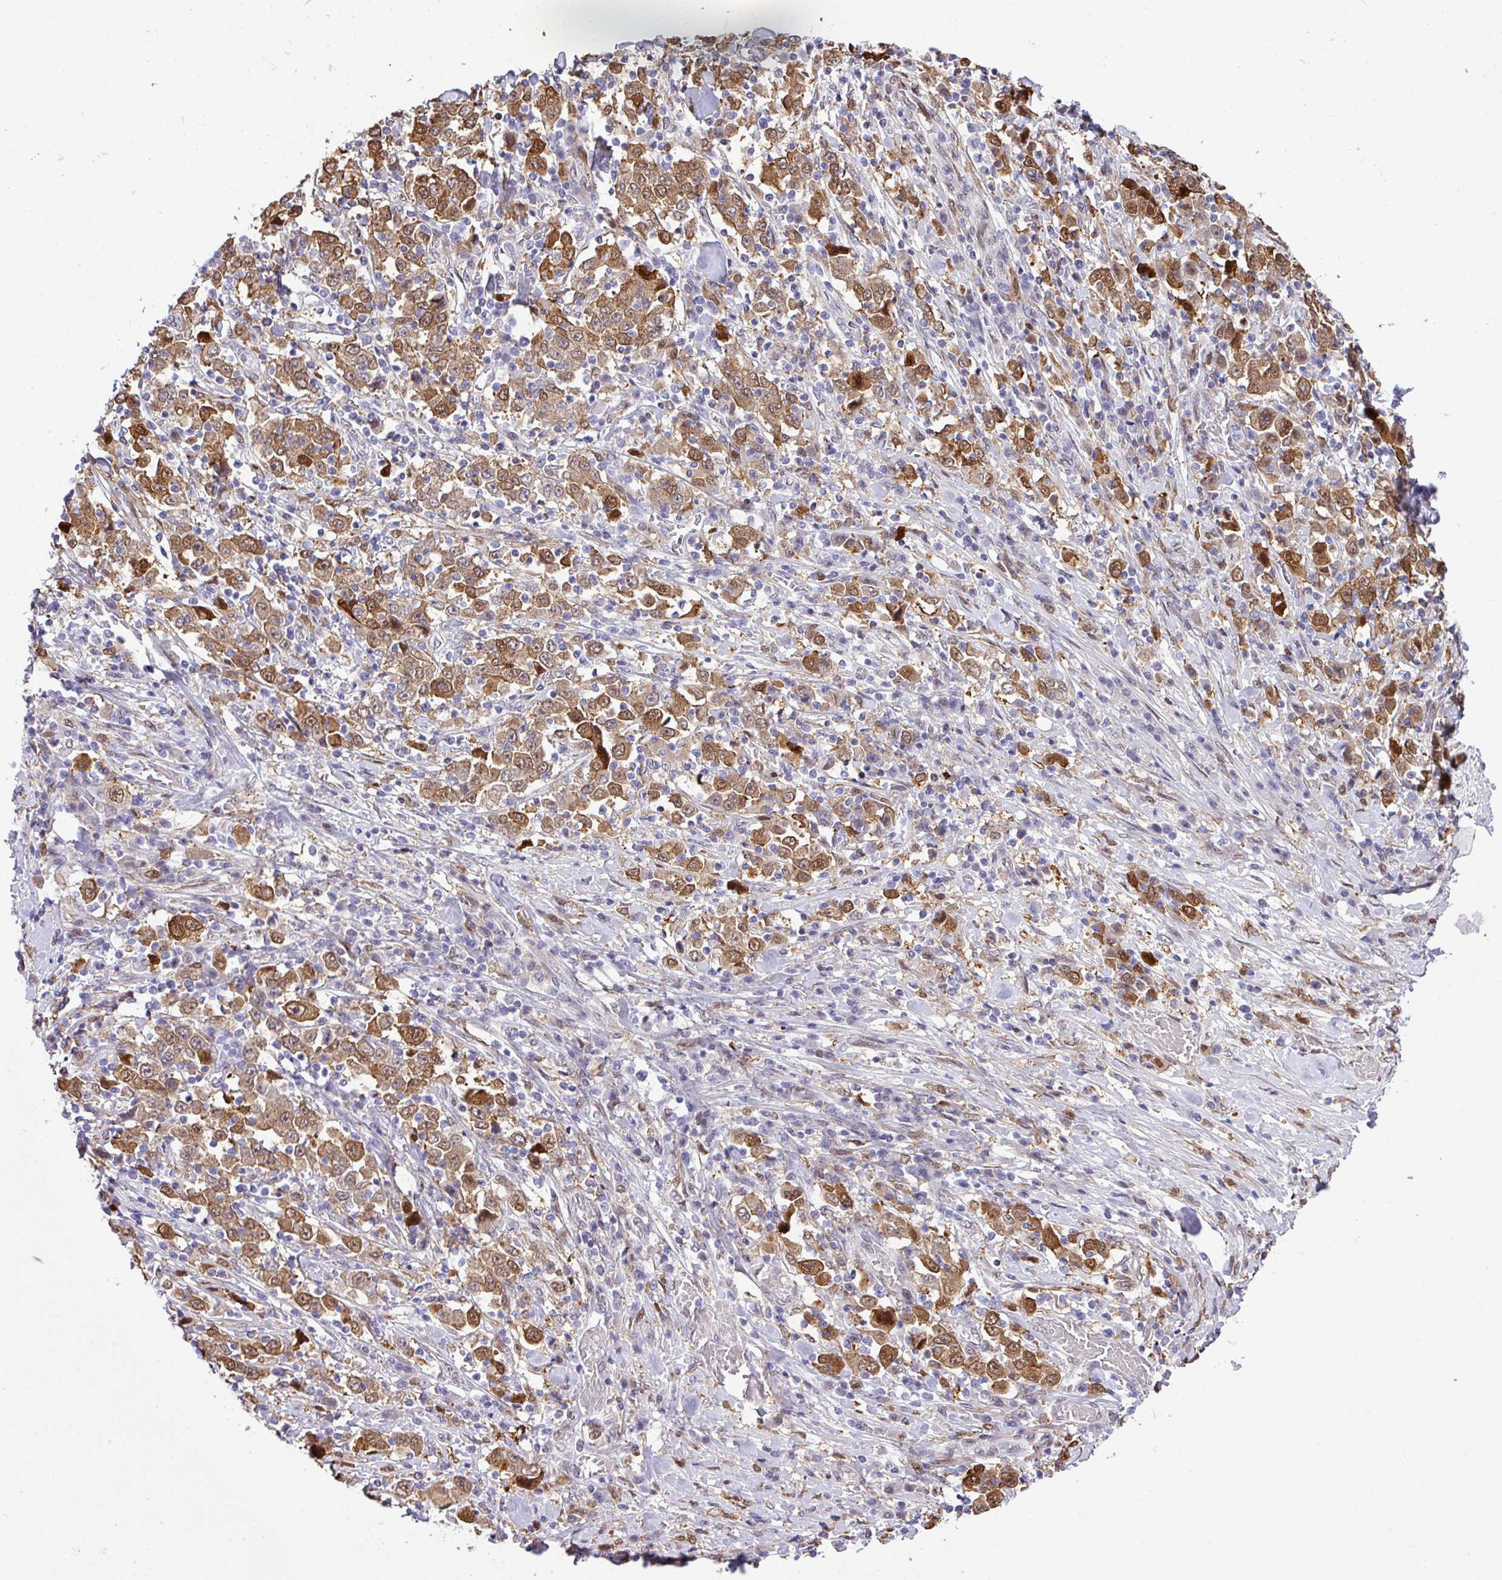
{"staining": {"intensity": "moderate", "quantity": "25%-75%", "location": "cytoplasmic/membranous,nuclear"}, "tissue": "stomach cancer", "cell_type": "Tumor cells", "image_type": "cancer", "snomed": [{"axis": "morphology", "description": "Normal tissue, NOS"}, {"axis": "morphology", "description": "Adenocarcinoma, NOS"}, {"axis": "topography", "description": "Stomach, upper"}, {"axis": "topography", "description": "Stomach"}], "caption": "The image exhibits immunohistochemical staining of stomach adenocarcinoma. There is moderate cytoplasmic/membranous and nuclear positivity is seen in approximately 25%-75% of tumor cells. (DAB (3,3'-diaminobenzidine) = brown stain, brightfield microscopy at high magnification).", "gene": "PLK1", "patient": {"sex": "male", "age": 59}}